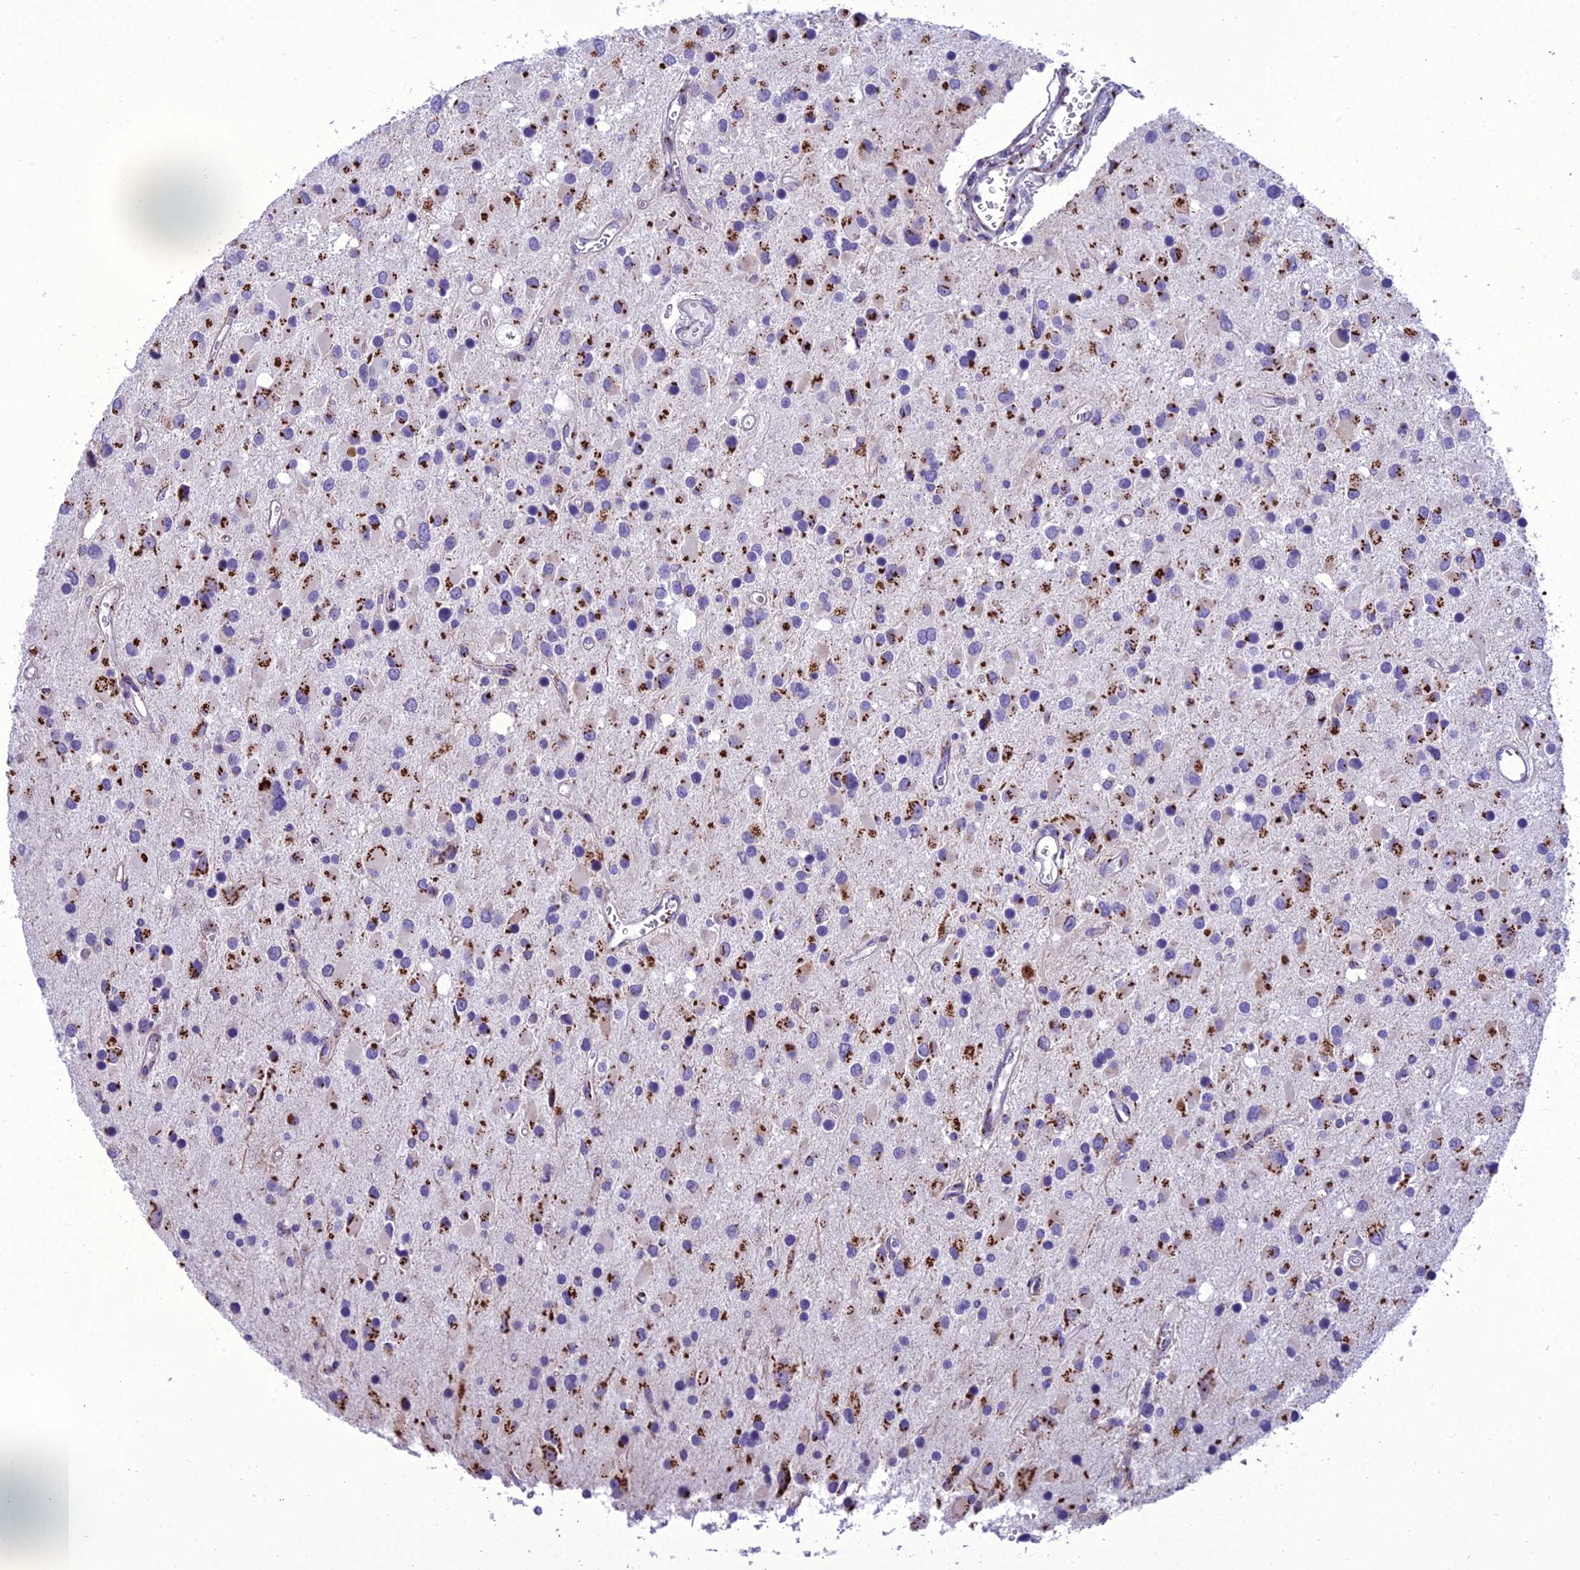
{"staining": {"intensity": "strong", "quantity": ">75%", "location": "cytoplasmic/membranous"}, "tissue": "glioma", "cell_type": "Tumor cells", "image_type": "cancer", "snomed": [{"axis": "morphology", "description": "Glioma, malignant, High grade"}, {"axis": "topography", "description": "Brain"}], "caption": "Malignant glioma (high-grade) was stained to show a protein in brown. There is high levels of strong cytoplasmic/membranous expression in approximately >75% of tumor cells. (IHC, brightfield microscopy, high magnification).", "gene": "GOLM2", "patient": {"sex": "male", "age": 53}}